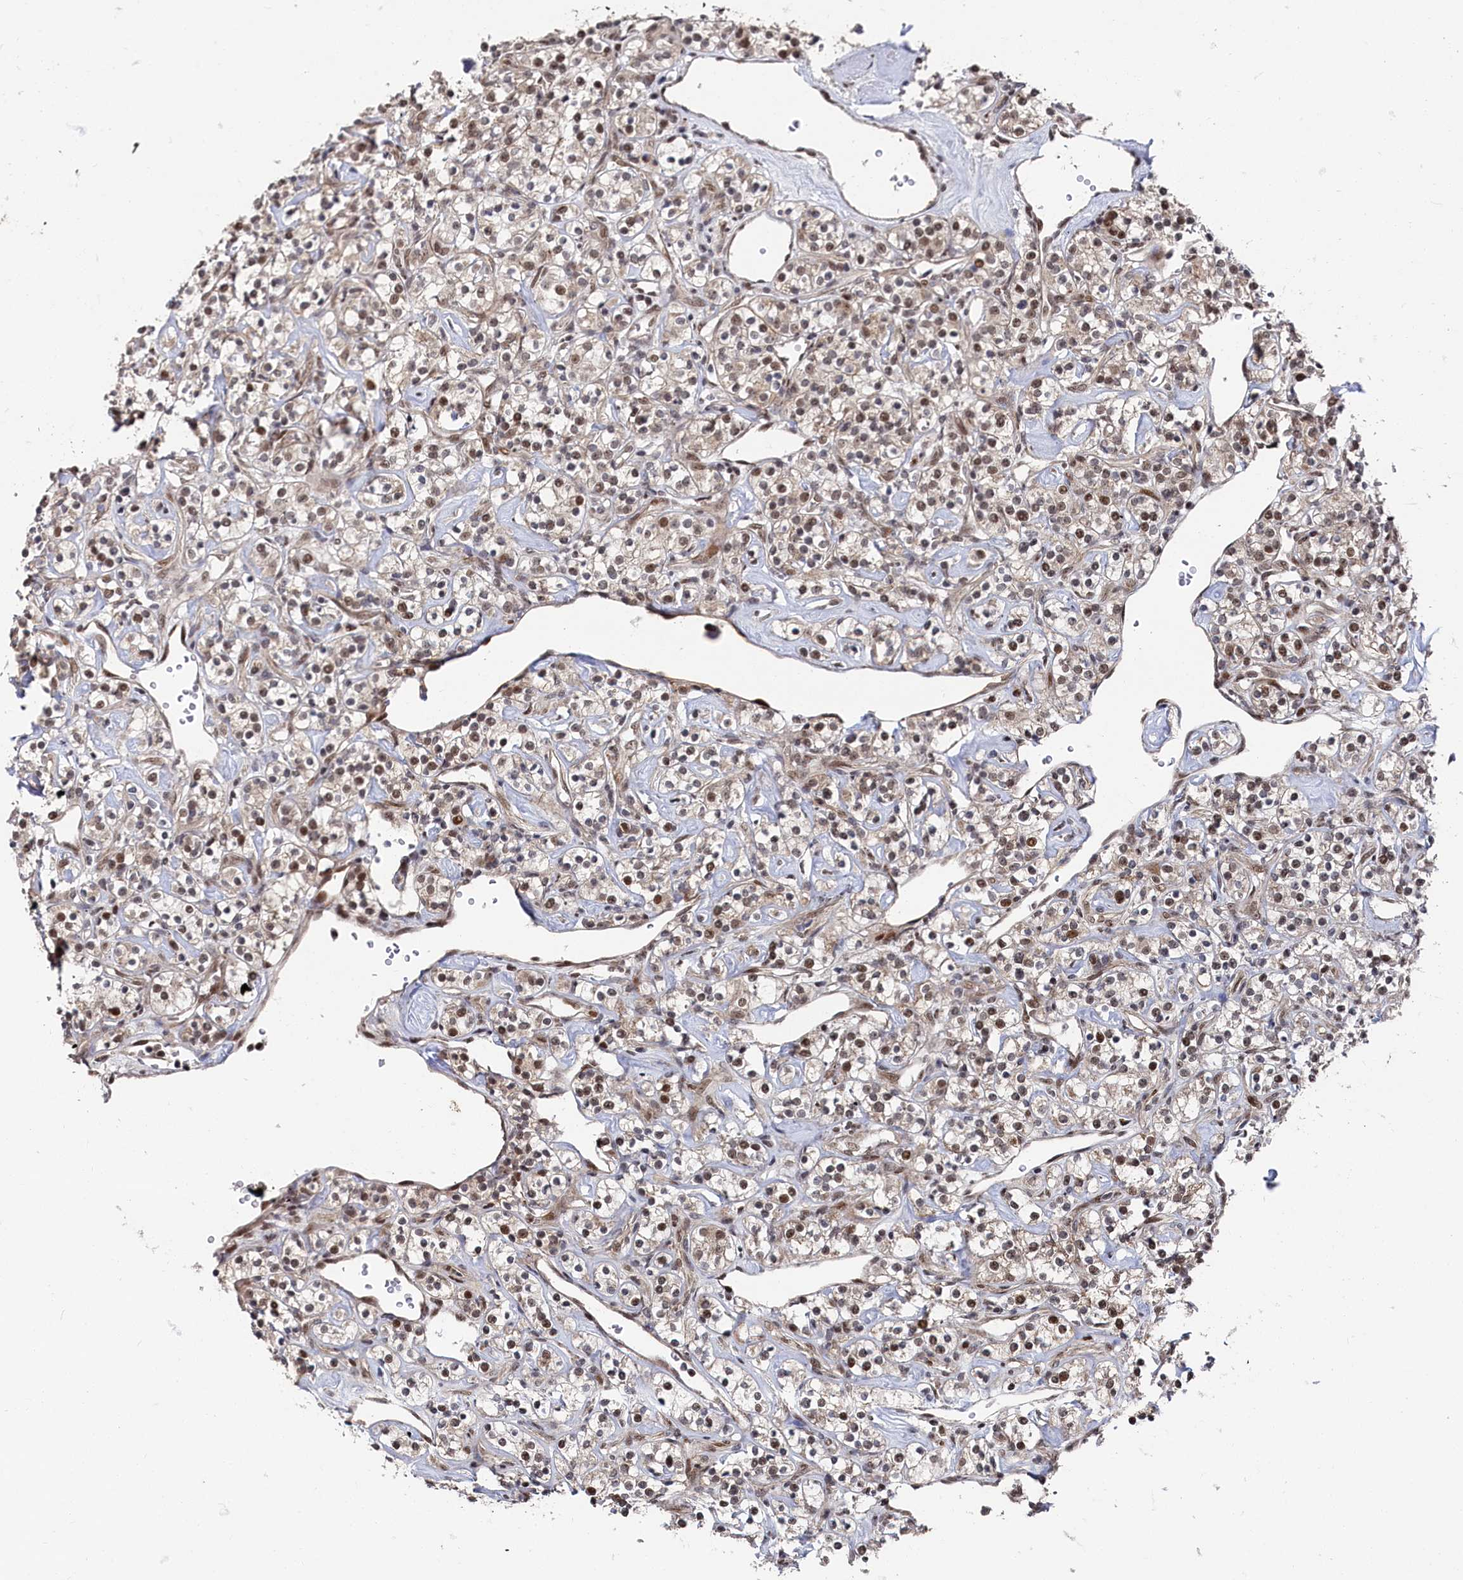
{"staining": {"intensity": "weak", "quantity": ">75%", "location": "nuclear"}, "tissue": "renal cancer", "cell_type": "Tumor cells", "image_type": "cancer", "snomed": [{"axis": "morphology", "description": "Adenocarcinoma, NOS"}, {"axis": "topography", "description": "Kidney"}], "caption": "Immunohistochemistry photomicrograph of neoplastic tissue: renal adenocarcinoma stained using IHC reveals low levels of weak protein expression localized specifically in the nuclear of tumor cells, appearing as a nuclear brown color.", "gene": "BUB3", "patient": {"sex": "male", "age": 77}}